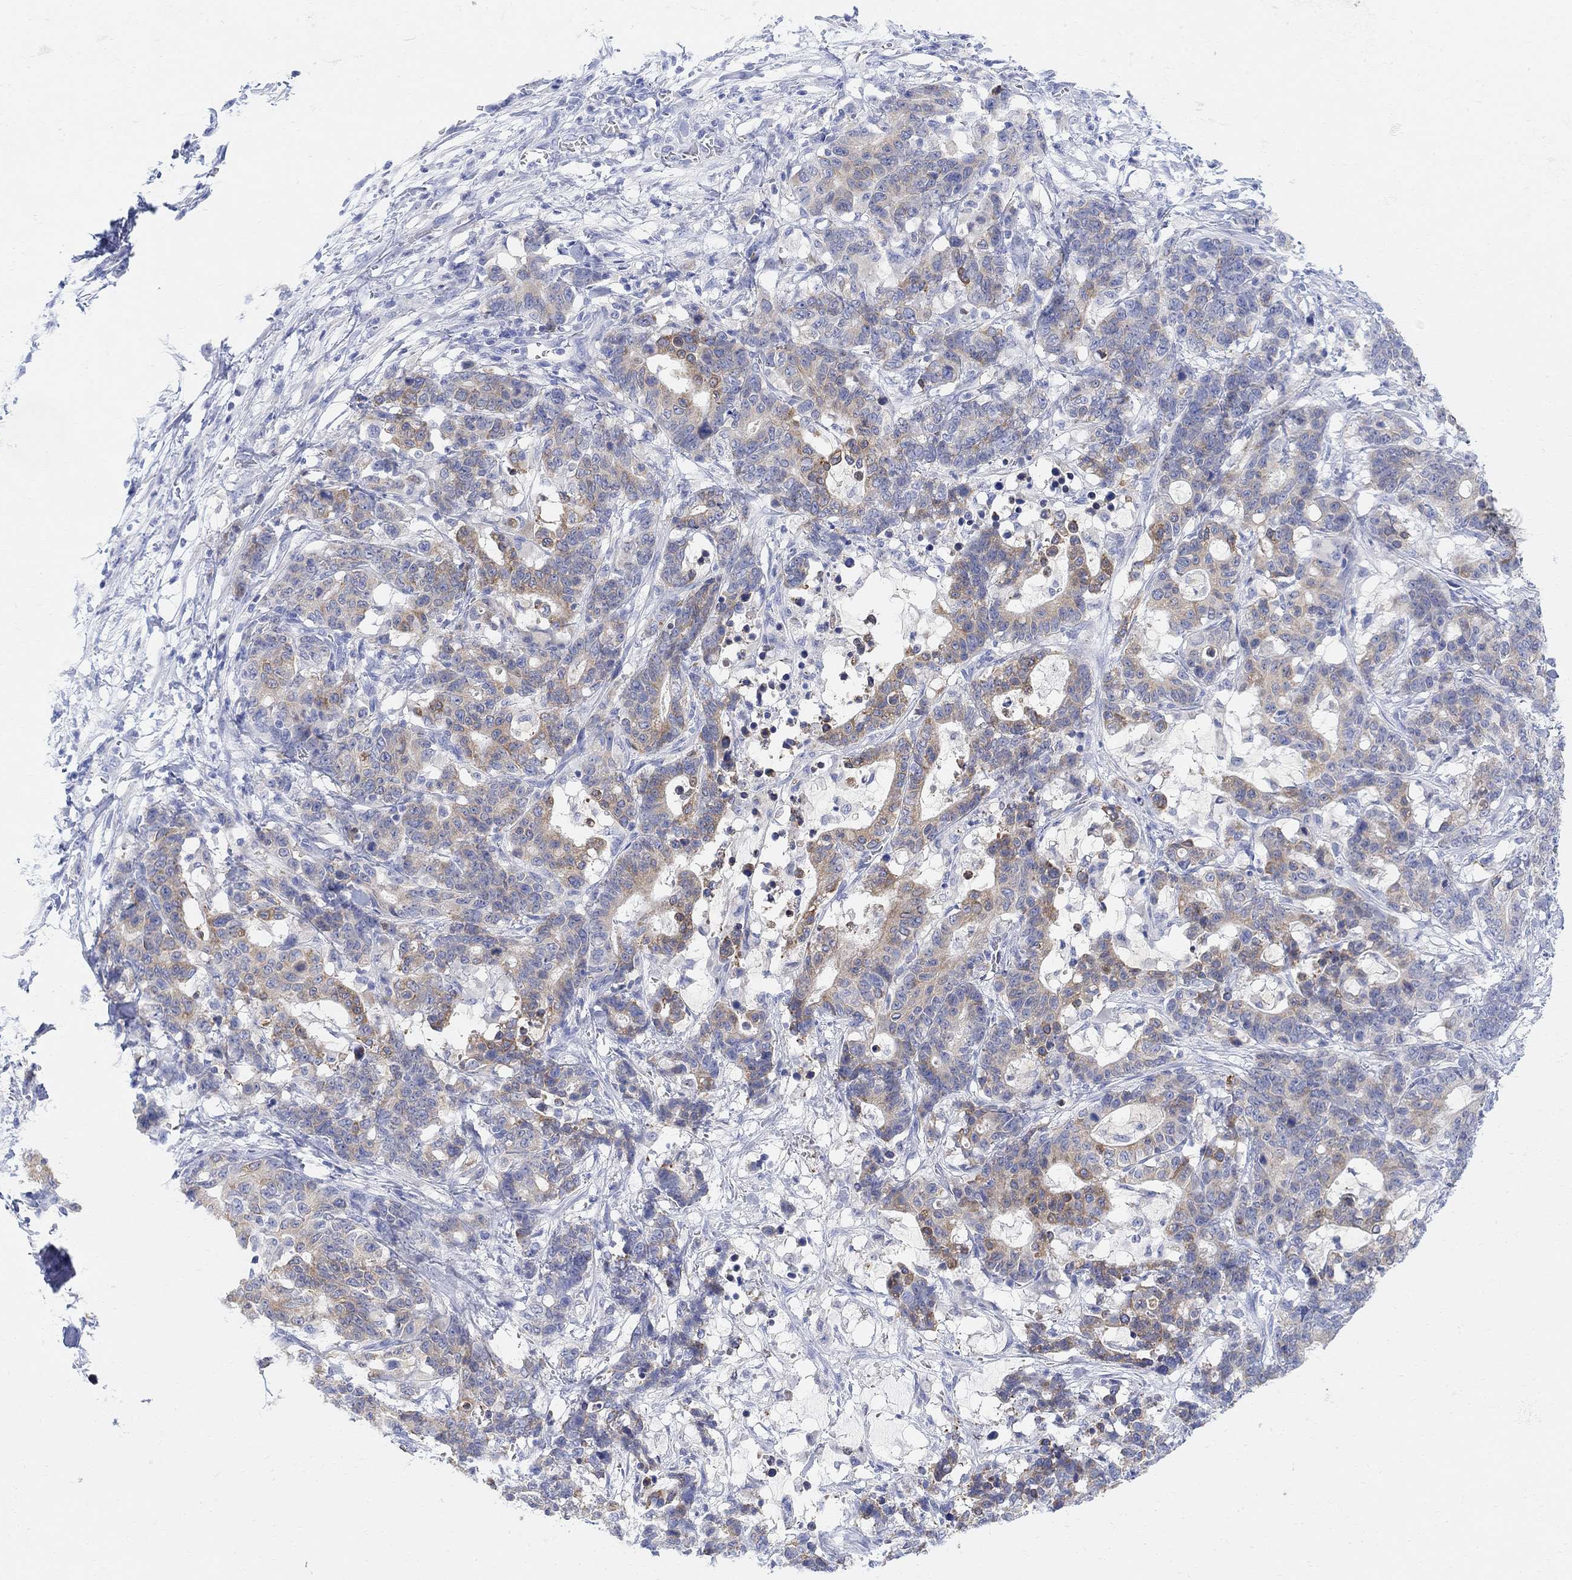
{"staining": {"intensity": "moderate", "quantity": "25%-75%", "location": "cytoplasmic/membranous"}, "tissue": "stomach cancer", "cell_type": "Tumor cells", "image_type": "cancer", "snomed": [{"axis": "morphology", "description": "Normal tissue, NOS"}, {"axis": "morphology", "description": "Adenocarcinoma, NOS"}, {"axis": "topography", "description": "Stomach"}], "caption": "Stomach cancer (adenocarcinoma) stained with a protein marker exhibits moderate staining in tumor cells.", "gene": "RETNLB", "patient": {"sex": "female", "age": 64}}